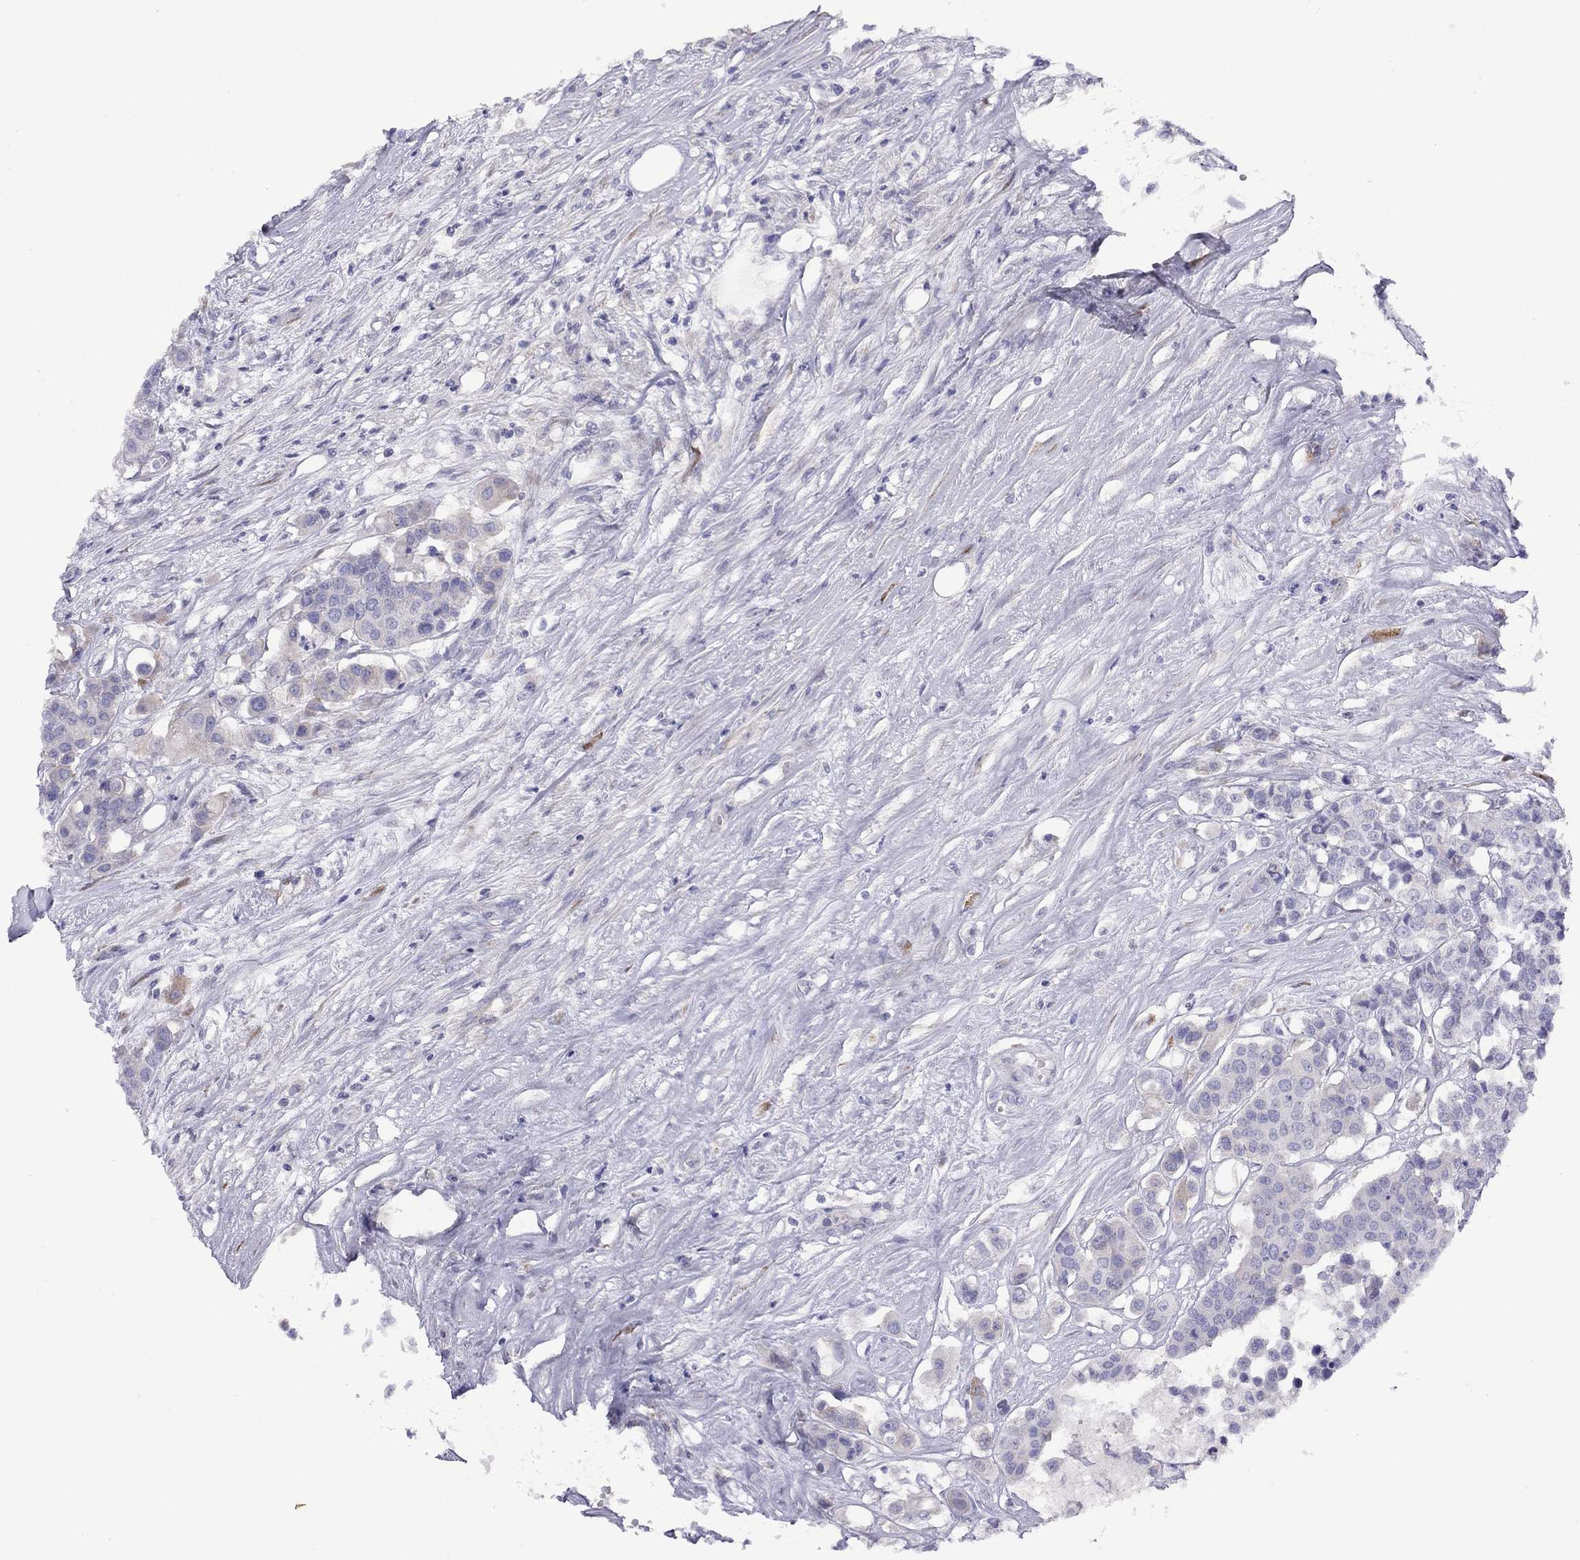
{"staining": {"intensity": "negative", "quantity": "none", "location": "none"}, "tissue": "carcinoid", "cell_type": "Tumor cells", "image_type": "cancer", "snomed": [{"axis": "morphology", "description": "Carcinoid, malignant, NOS"}, {"axis": "topography", "description": "Colon"}], "caption": "The immunohistochemistry (IHC) image has no significant staining in tumor cells of malignant carcinoid tissue.", "gene": "CPNE4", "patient": {"sex": "male", "age": 81}}